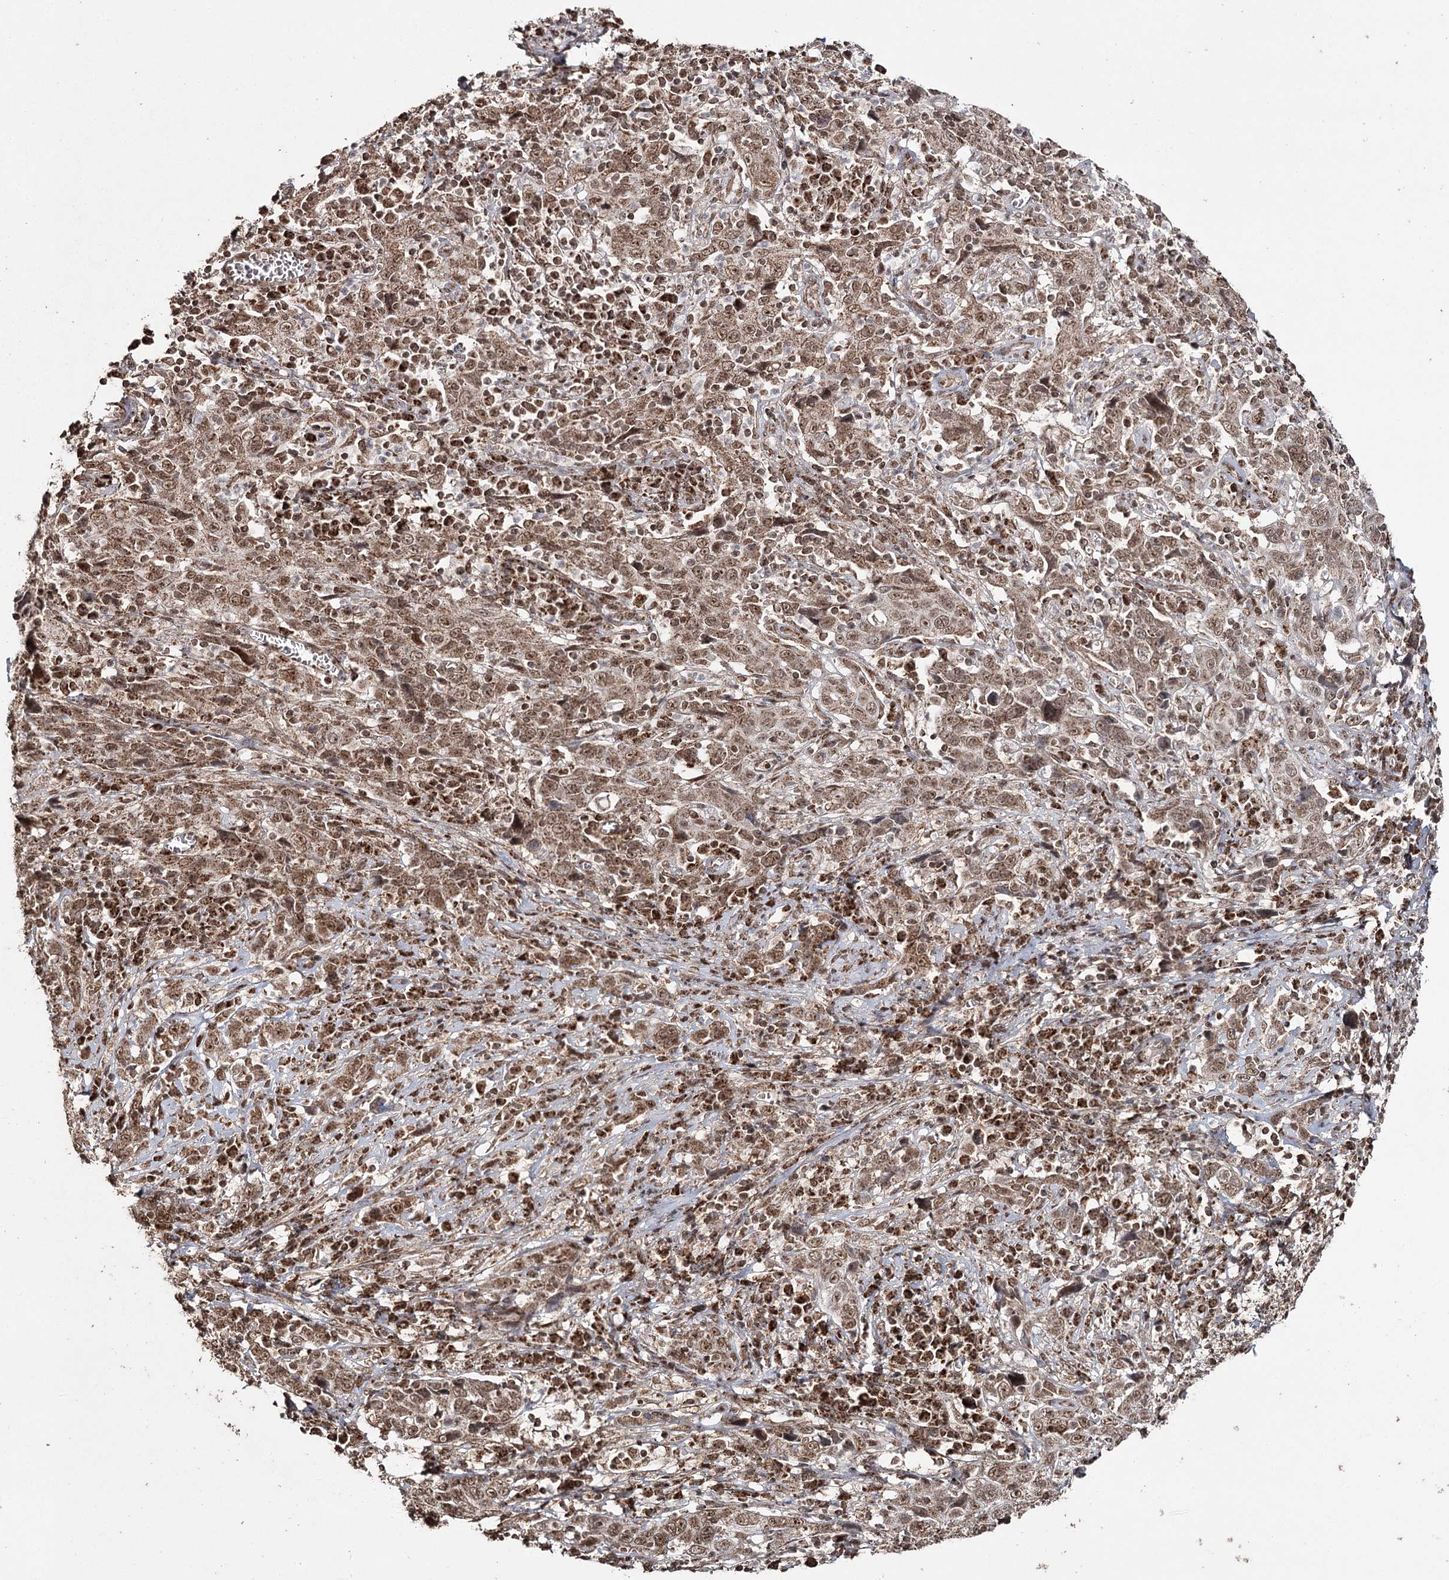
{"staining": {"intensity": "moderate", "quantity": ">75%", "location": "cytoplasmic/membranous,nuclear"}, "tissue": "cervical cancer", "cell_type": "Tumor cells", "image_type": "cancer", "snomed": [{"axis": "morphology", "description": "Squamous cell carcinoma, NOS"}, {"axis": "topography", "description": "Cervix"}], "caption": "This micrograph exhibits cervical cancer (squamous cell carcinoma) stained with IHC to label a protein in brown. The cytoplasmic/membranous and nuclear of tumor cells show moderate positivity for the protein. Nuclei are counter-stained blue.", "gene": "PDHX", "patient": {"sex": "female", "age": 46}}